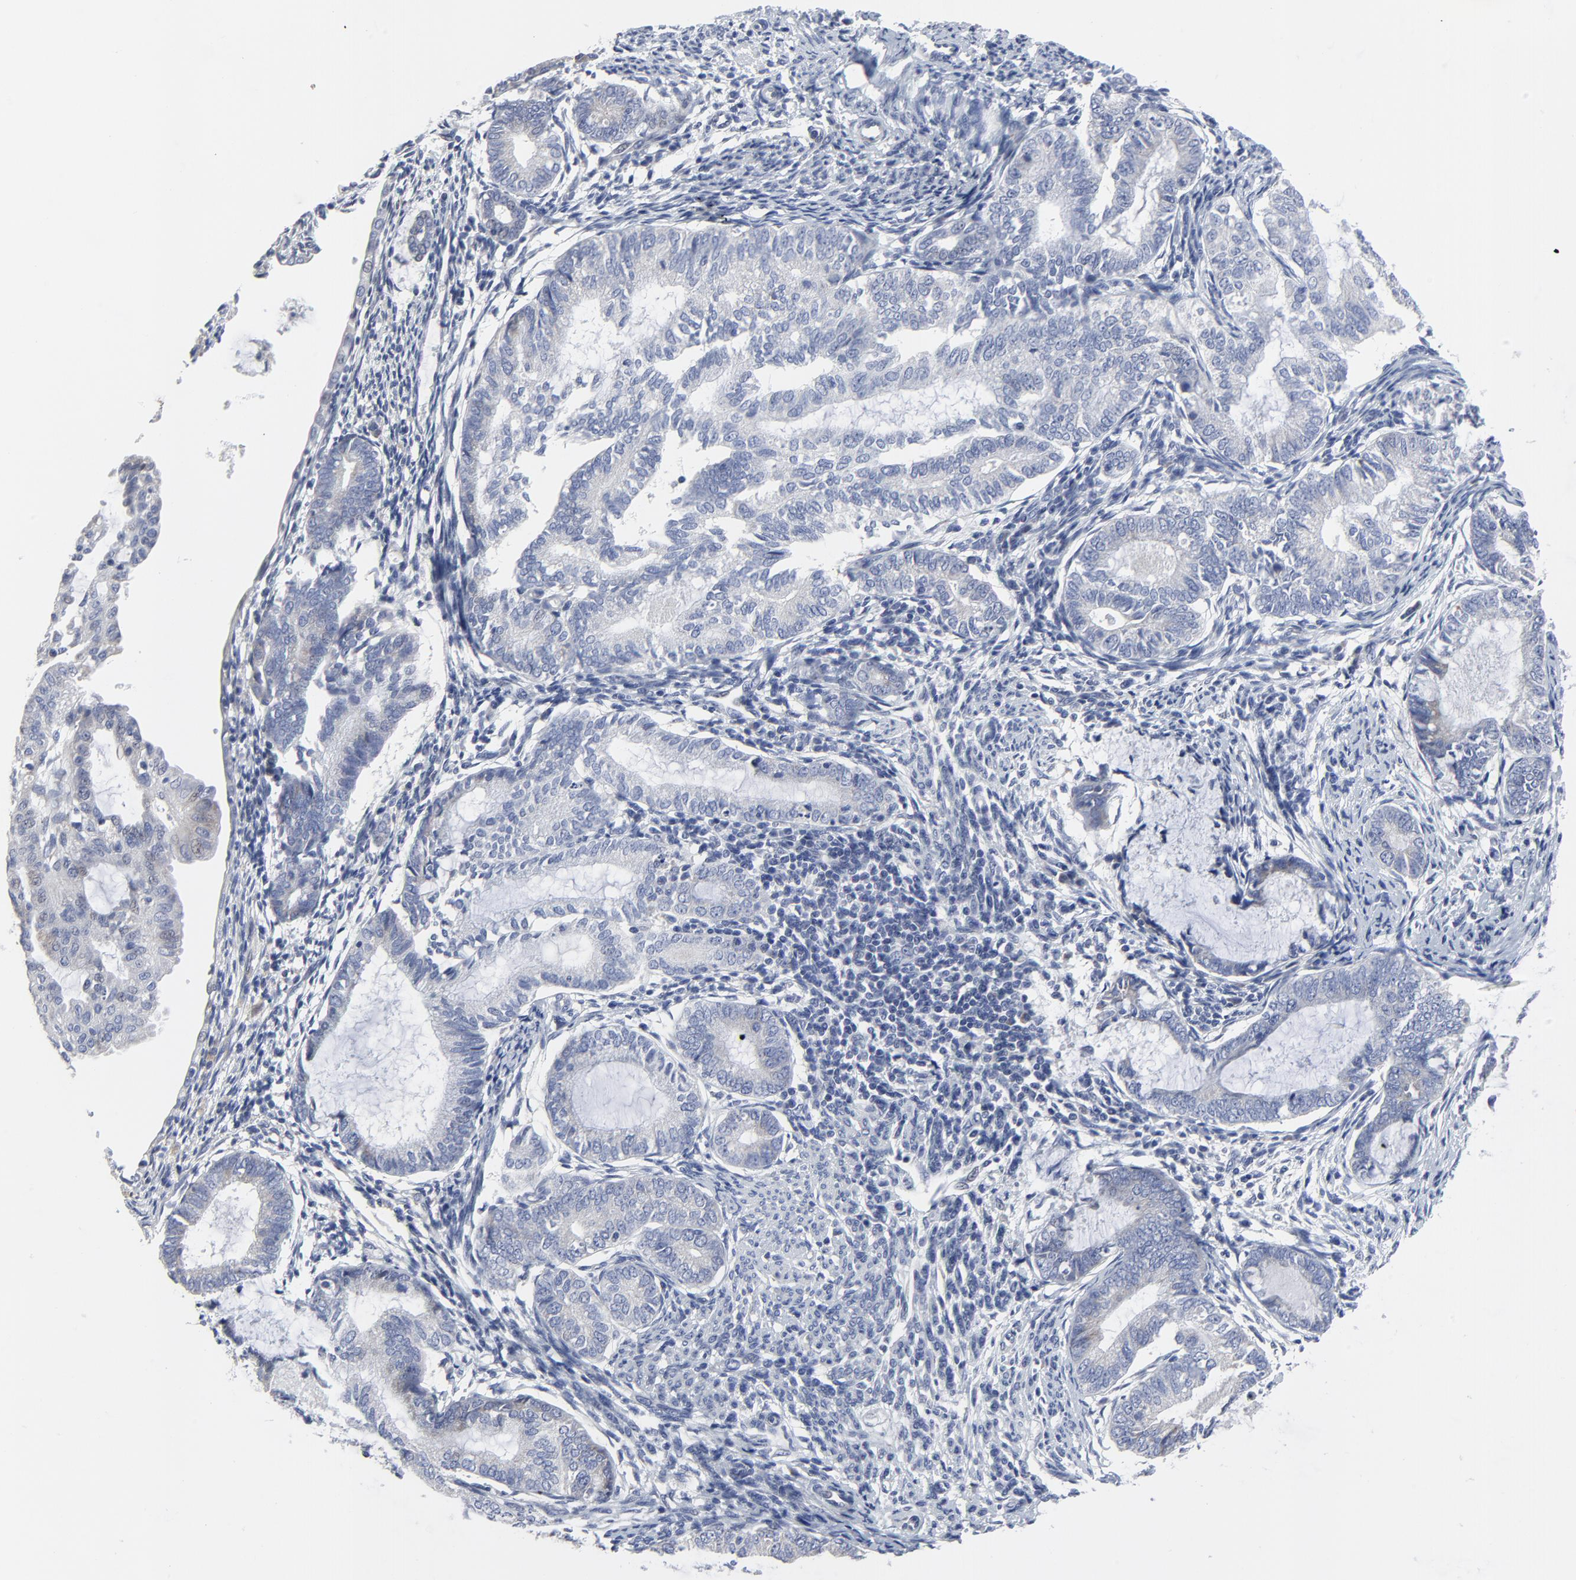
{"staining": {"intensity": "negative", "quantity": "none", "location": "none"}, "tissue": "endometrial cancer", "cell_type": "Tumor cells", "image_type": "cancer", "snomed": [{"axis": "morphology", "description": "Adenocarcinoma, NOS"}, {"axis": "topography", "description": "Endometrium"}], "caption": "Immunohistochemistry (IHC) of human adenocarcinoma (endometrial) demonstrates no staining in tumor cells. (Brightfield microscopy of DAB immunohistochemistry (IHC) at high magnification).", "gene": "NLGN3", "patient": {"sex": "female", "age": 63}}